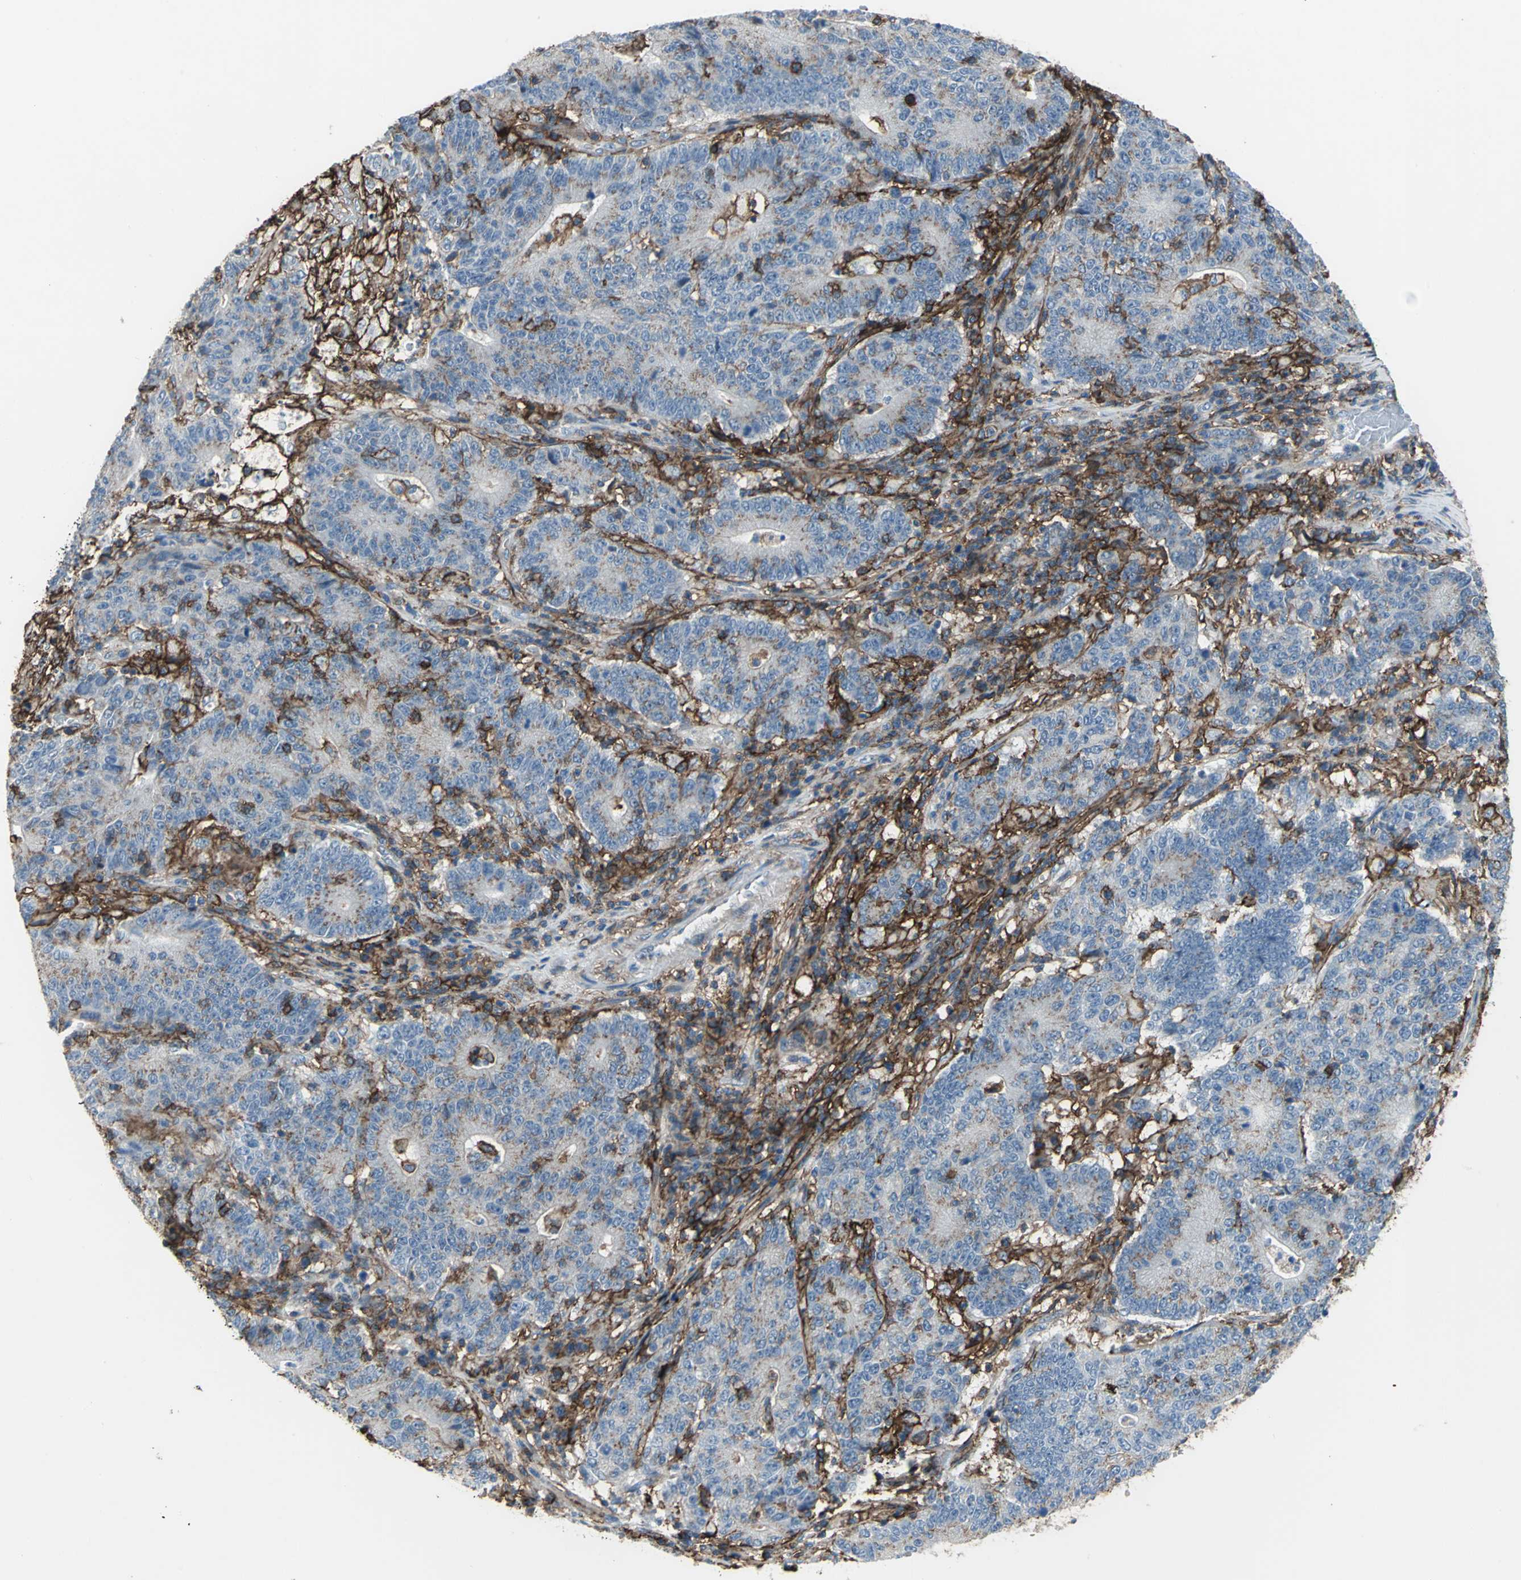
{"staining": {"intensity": "strong", "quantity": "25%-75%", "location": "cytoplasmic/membranous"}, "tissue": "colorectal cancer", "cell_type": "Tumor cells", "image_type": "cancer", "snomed": [{"axis": "morphology", "description": "Normal tissue, NOS"}, {"axis": "morphology", "description": "Adenocarcinoma, NOS"}, {"axis": "topography", "description": "Colon"}], "caption": "IHC of colorectal cancer shows high levels of strong cytoplasmic/membranous expression in about 25%-75% of tumor cells.", "gene": "CD44", "patient": {"sex": "female", "age": 75}}